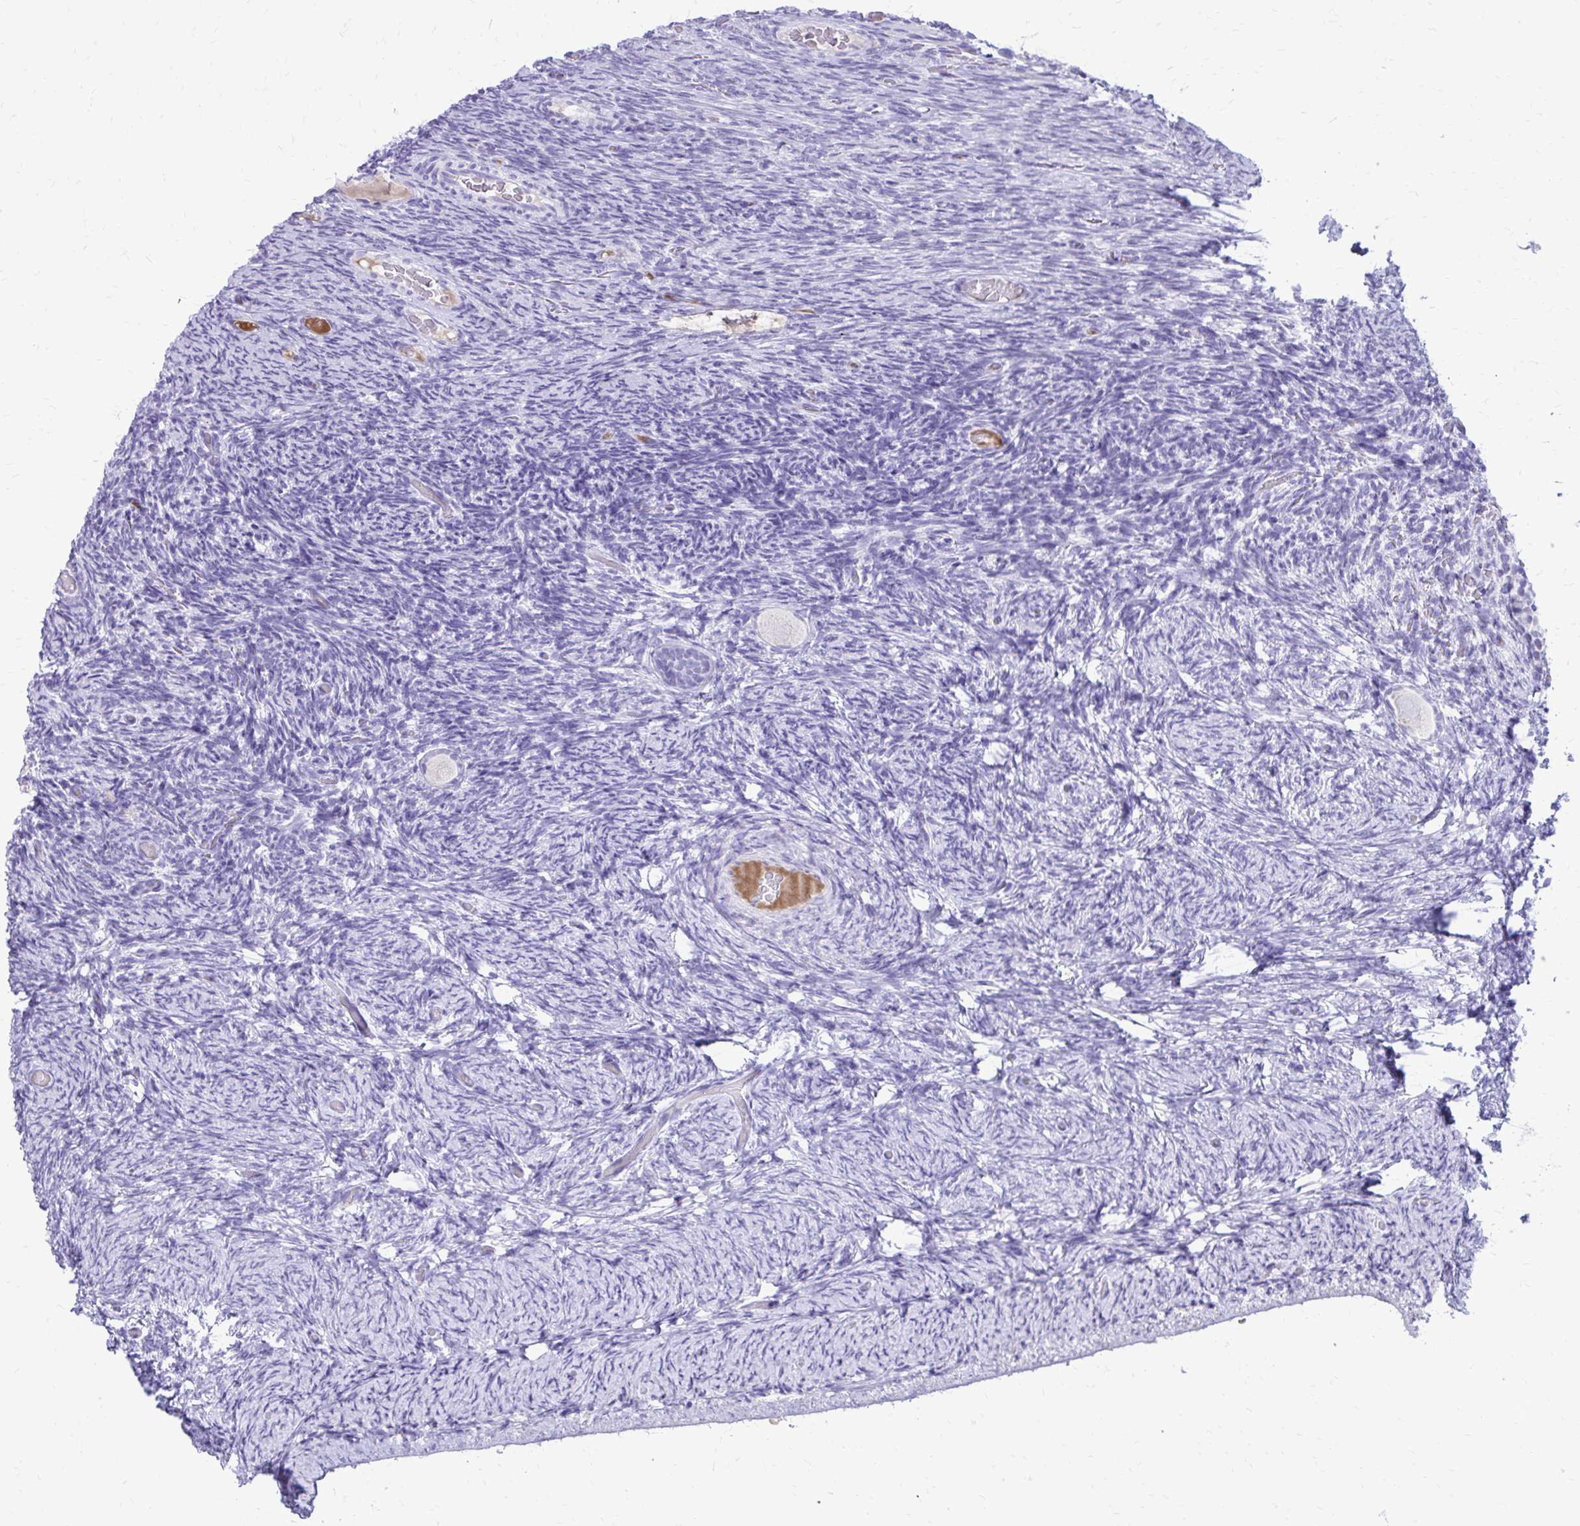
{"staining": {"intensity": "negative", "quantity": "none", "location": "none"}, "tissue": "ovary", "cell_type": "Follicle cells", "image_type": "normal", "snomed": [{"axis": "morphology", "description": "Normal tissue, NOS"}, {"axis": "topography", "description": "Ovary"}], "caption": "Immunohistochemistry photomicrograph of normal ovary: ovary stained with DAB exhibits no significant protein staining in follicle cells. (DAB (3,3'-diaminobenzidine) immunohistochemistry, high magnification).", "gene": "SATL1", "patient": {"sex": "female", "age": 34}}